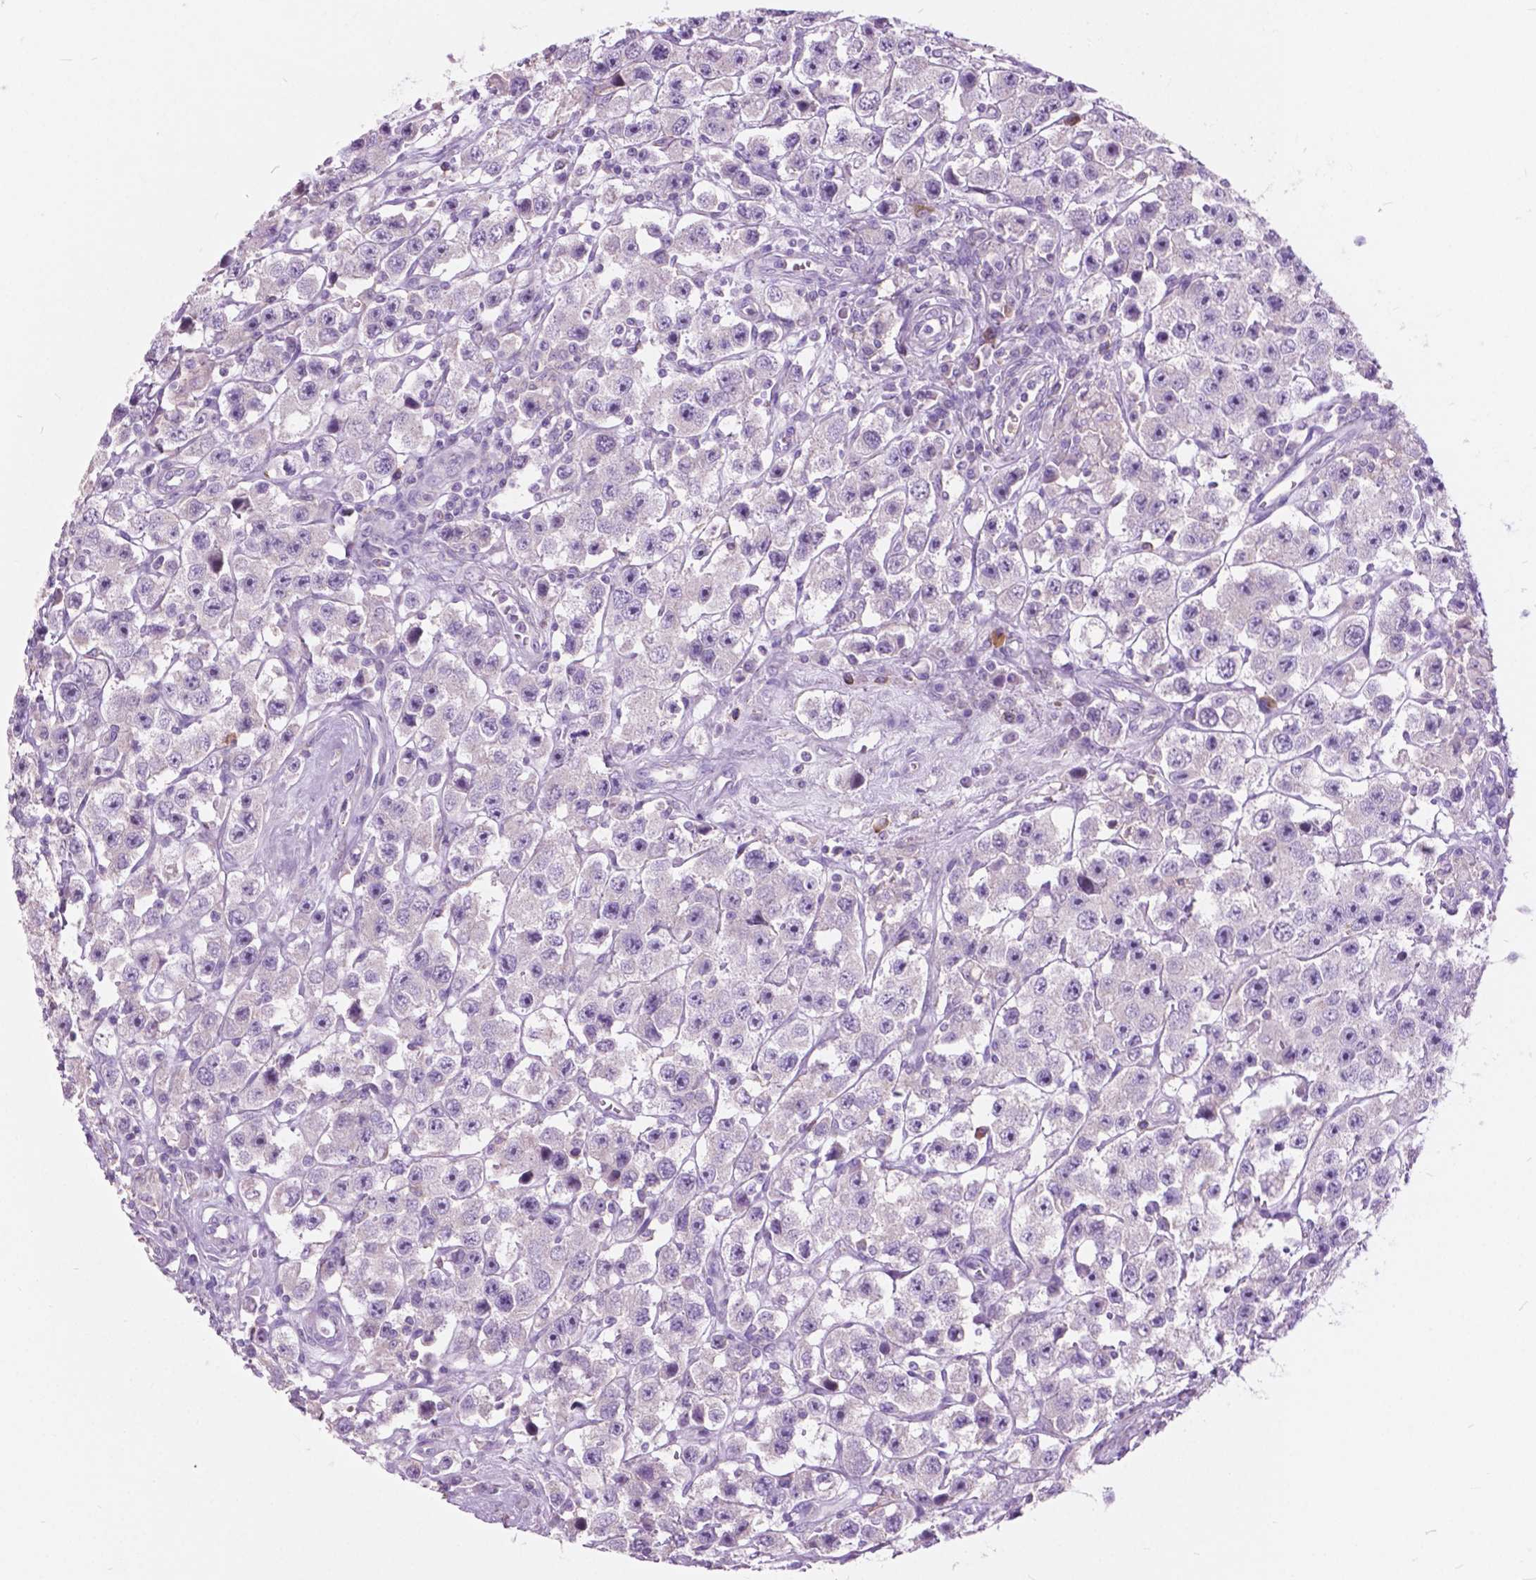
{"staining": {"intensity": "negative", "quantity": "none", "location": "none"}, "tissue": "testis cancer", "cell_type": "Tumor cells", "image_type": "cancer", "snomed": [{"axis": "morphology", "description": "Seminoma, NOS"}, {"axis": "topography", "description": "Testis"}], "caption": "This is a micrograph of immunohistochemistry staining of seminoma (testis), which shows no staining in tumor cells.", "gene": "PRR35", "patient": {"sex": "male", "age": 45}}